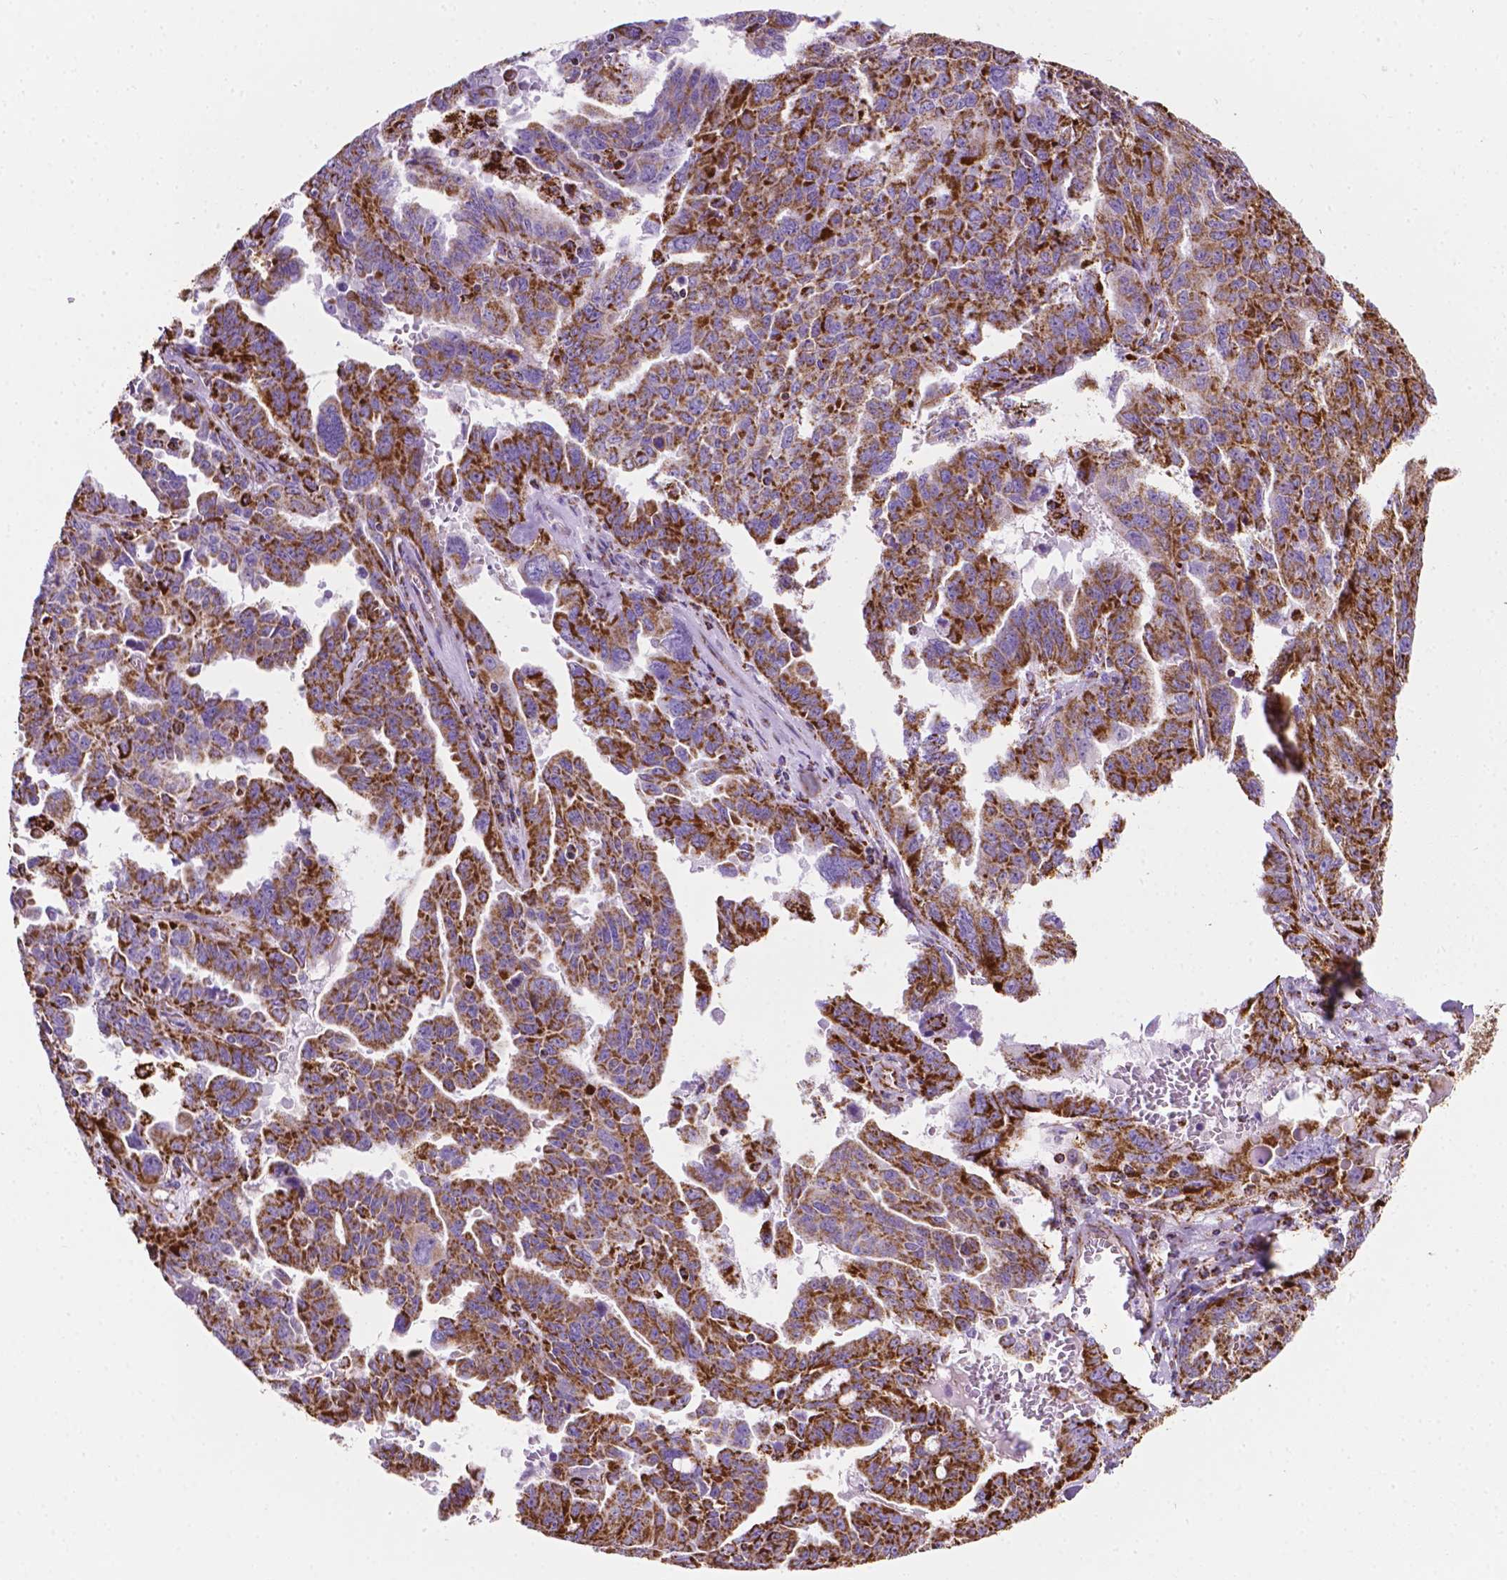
{"staining": {"intensity": "strong", "quantity": ">75%", "location": "cytoplasmic/membranous"}, "tissue": "ovarian cancer", "cell_type": "Tumor cells", "image_type": "cancer", "snomed": [{"axis": "morphology", "description": "Adenocarcinoma, NOS"}, {"axis": "morphology", "description": "Carcinoma, endometroid"}, {"axis": "topography", "description": "Ovary"}], "caption": "A high-resolution histopathology image shows immunohistochemistry (IHC) staining of ovarian cancer, which reveals strong cytoplasmic/membranous positivity in about >75% of tumor cells. (Stains: DAB in brown, nuclei in blue, Microscopy: brightfield microscopy at high magnification).", "gene": "RMDN3", "patient": {"sex": "female", "age": 72}}